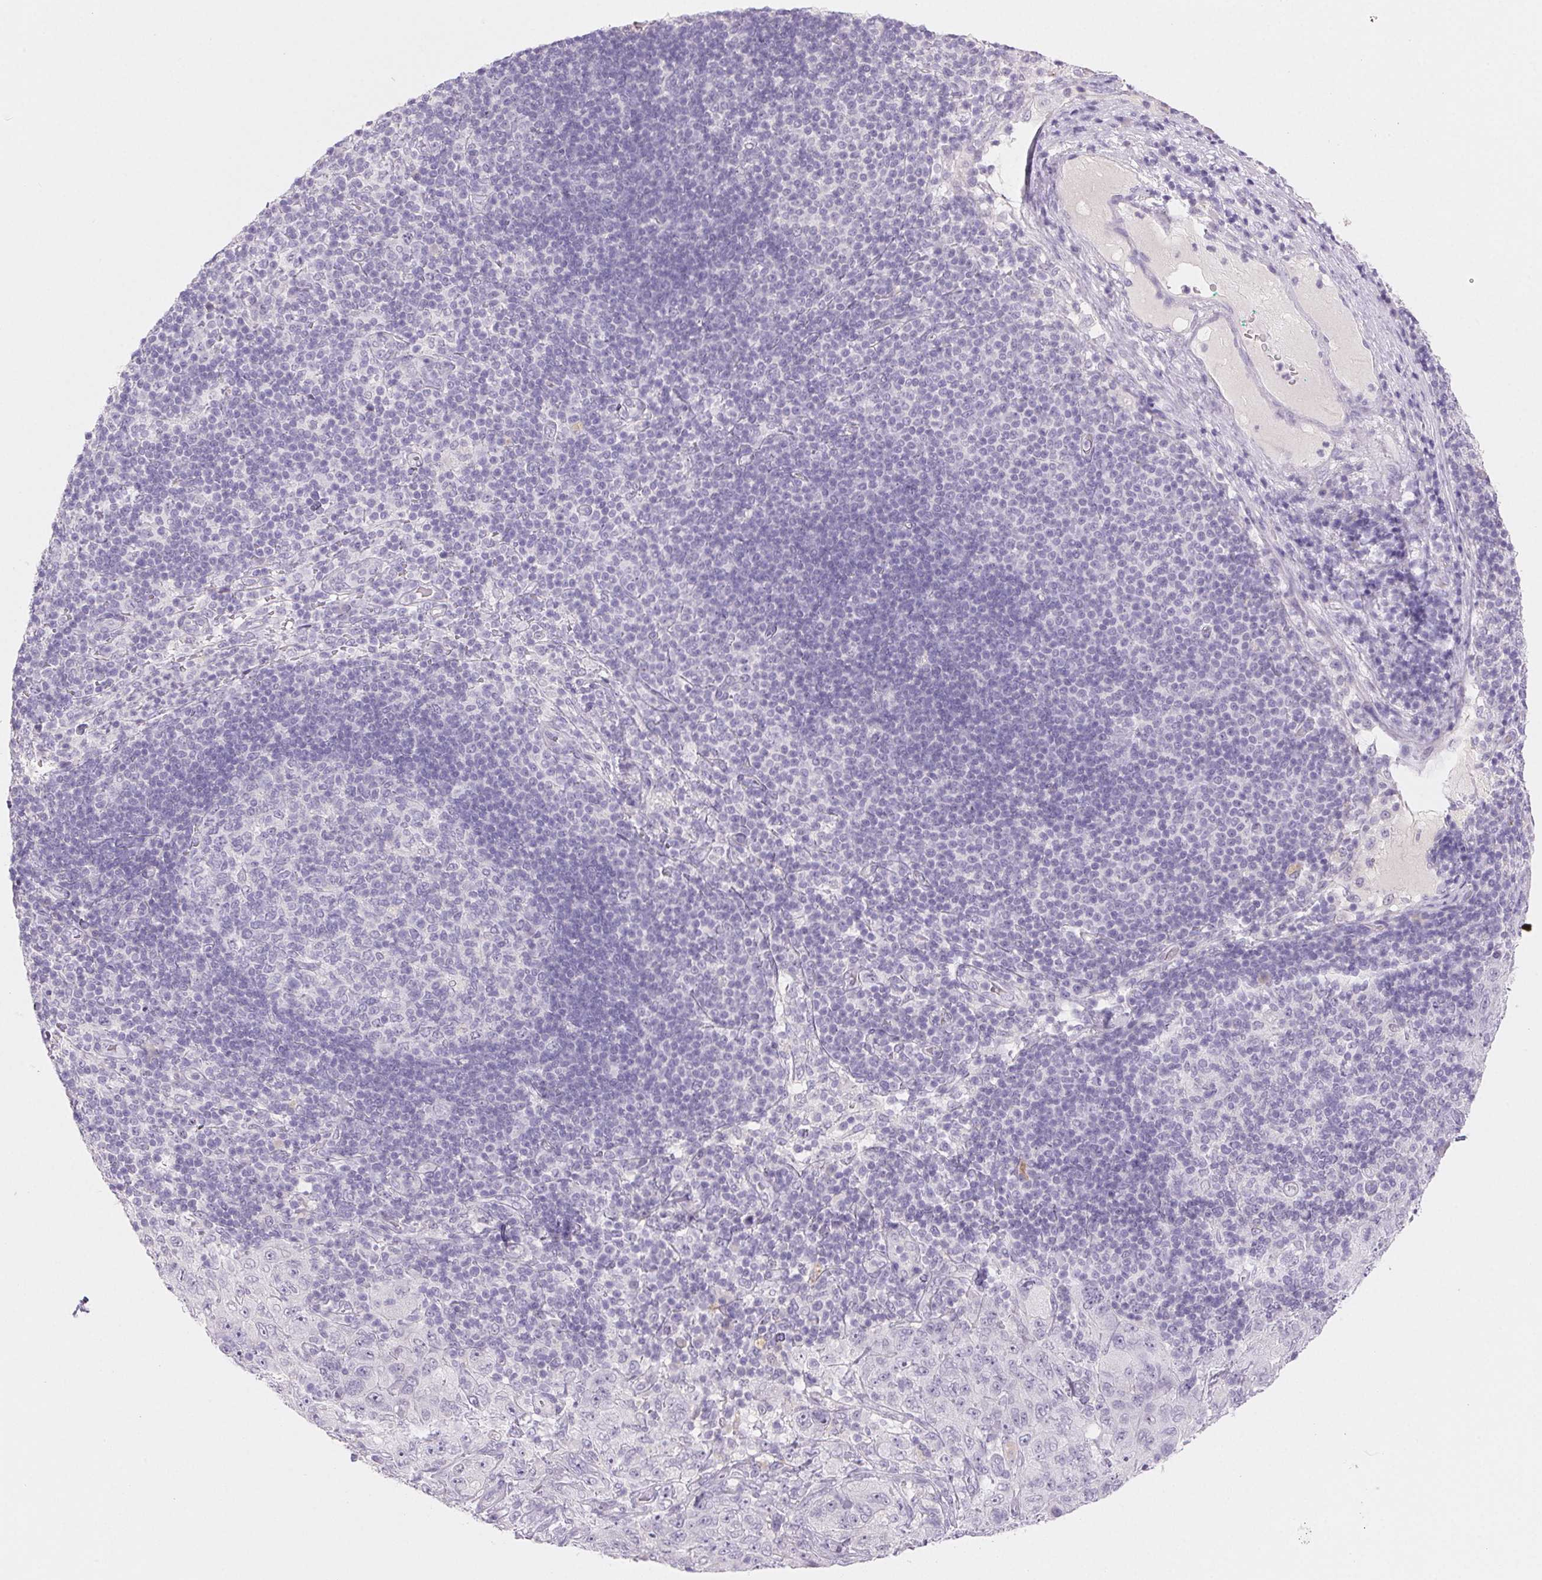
{"staining": {"intensity": "negative", "quantity": "none", "location": "none"}, "tissue": "pancreatic cancer", "cell_type": "Tumor cells", "image_type": "cancer", "snomed": [{"axis": "morphology", "description": "Adenocarcinoma, NOS"}, {"axis": "topography", "description": "Pancreas"}], "caption": "Tumor cells are negative for protein expression in human pancreatic cancer.", "gene": "BPIFB2", "patient": {"sex": "male", "age": 68}}